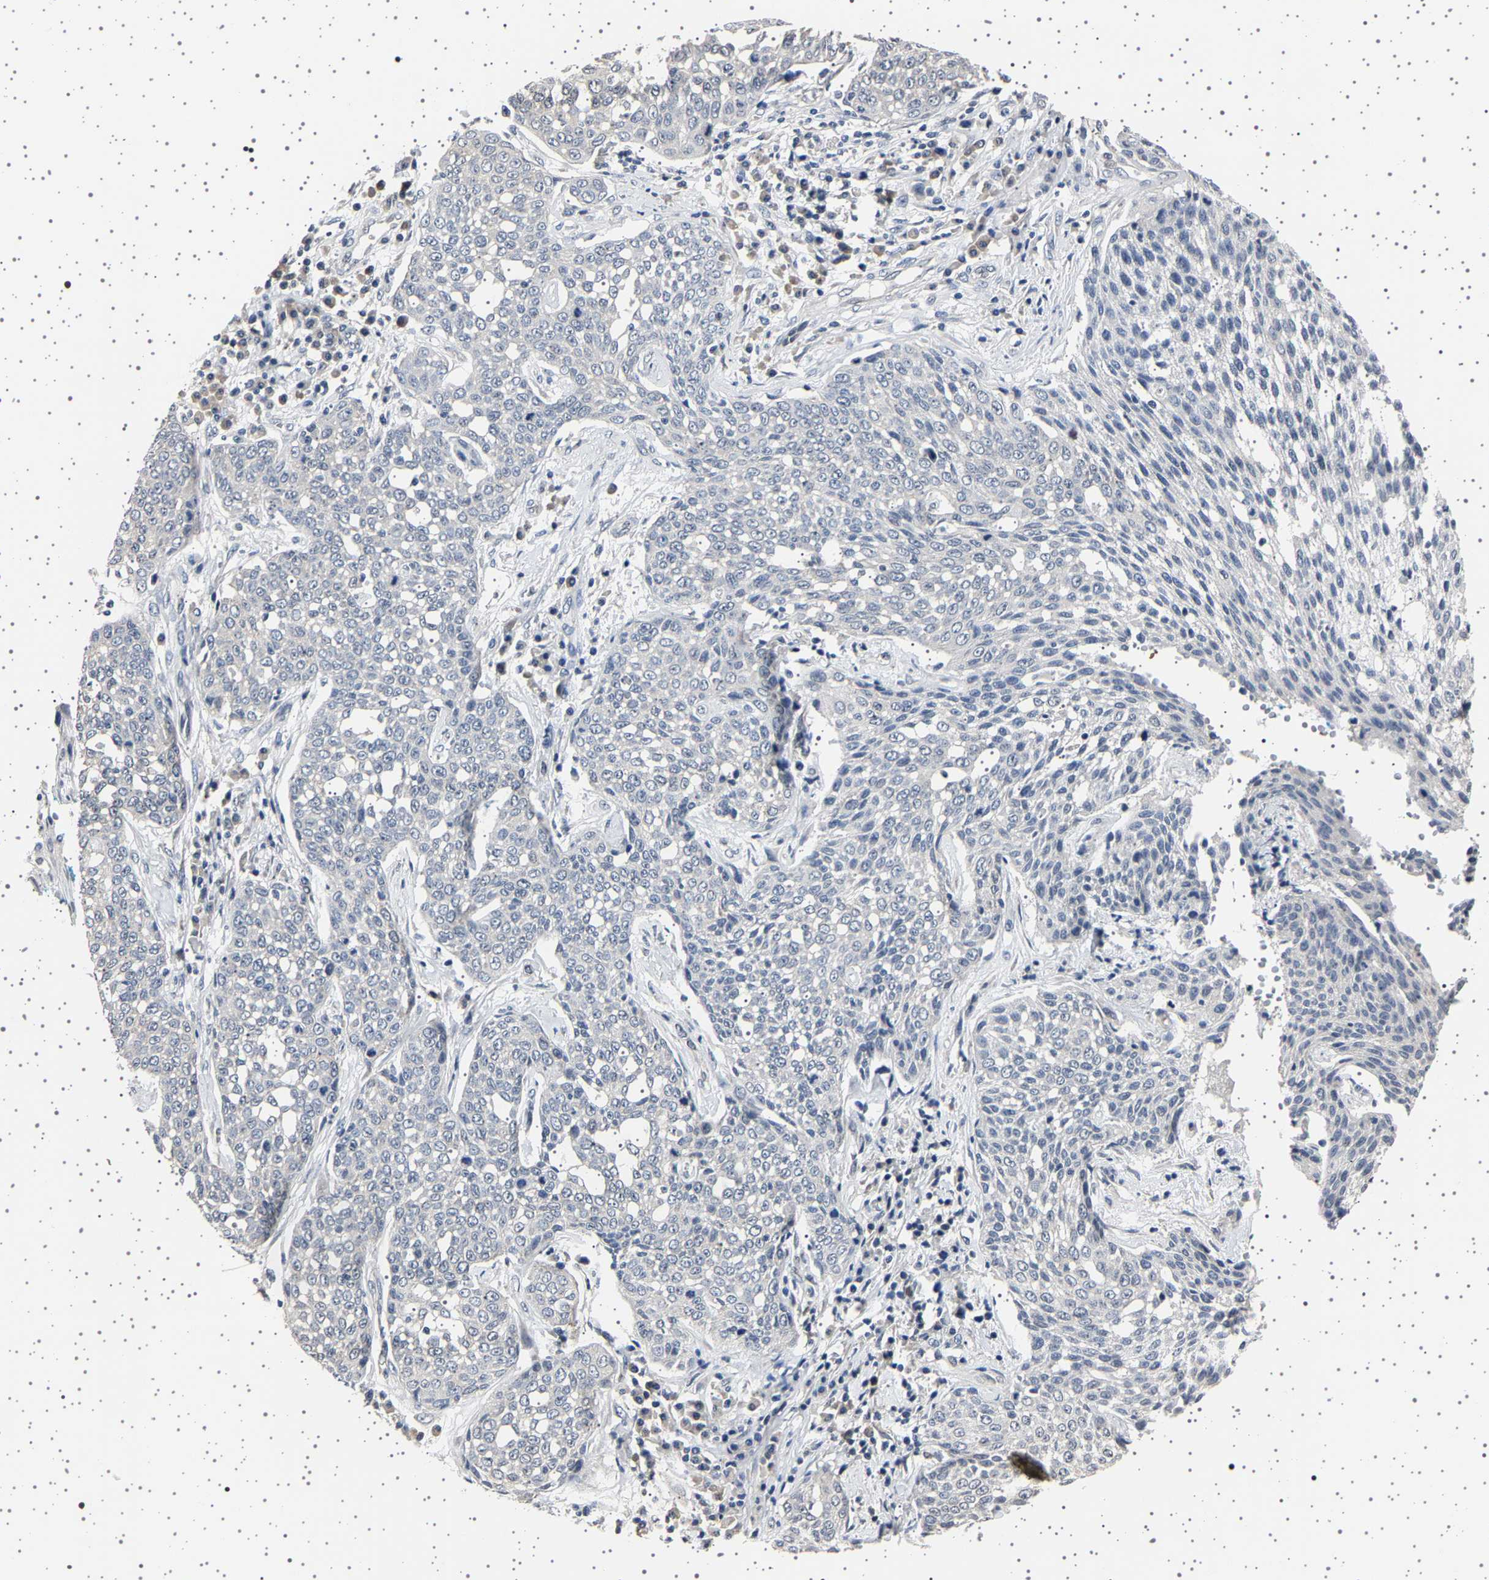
{"staining": {"intensity": "negative", "quantity": "none", "location": "none"}, "tissue": "cervical cancer", "cell_type": "Tumor cells", "image_type": "cancer", "snomed": [{"axis": "morphology", "description": "Squamous cell carcinoma, NOS"}, {"axis": "topography", "description": "Cervix"}], "caption": "An immunohistochemistry (IHC) histopathology image of cervical cancer is shown. There is no staining in tumor cells of cervical cancer.", "gene": "IL10RB", "patient": {"sex": "female", "age": 34}}